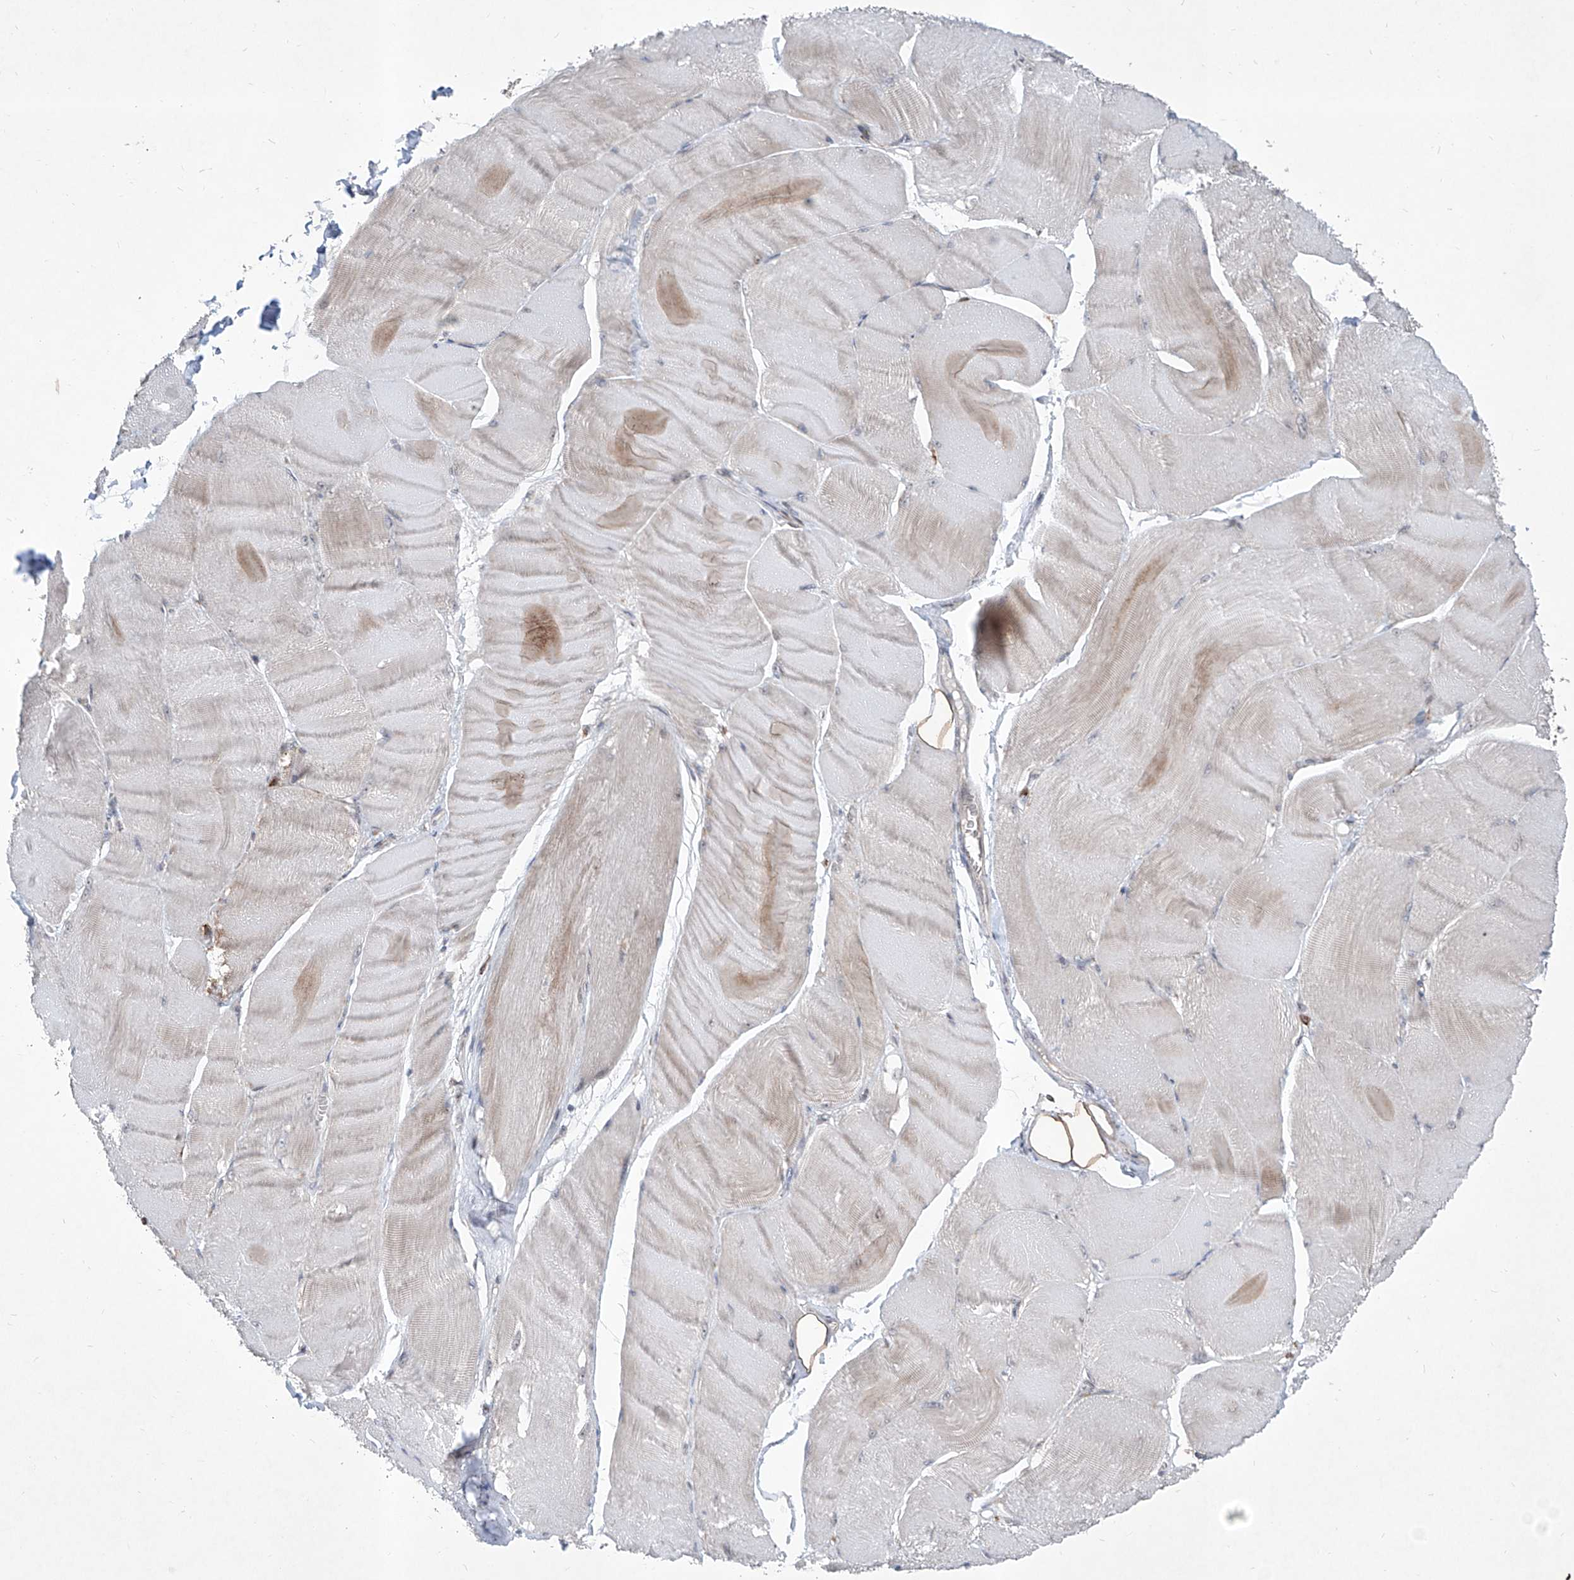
{"staining": {"intensity": "weak", "quantity": "25%-75%", "location": "cytoplasmic/membranous"}, "tissue": "skeletal muscle", "cell_type": "Myocytes", "image_type": "normal", "snomed": [{"axis": "morphology", "description": "Normal tissue, NOS"}, {"axis": "morphology", "description": "Basal cell carcinoma"}, {"axis": "topography", "description": "Skeletal muscle"}], "caption": "Normal skeletal muscle was stained to show a protein in brown. There is low levels of weak cytoplasmic/membranous staining in about 25%-75% of myocytes. Nuclei are stained in blue.", "gene": "ZBTB48", "patient": {"sex": "female", "age": 64}}